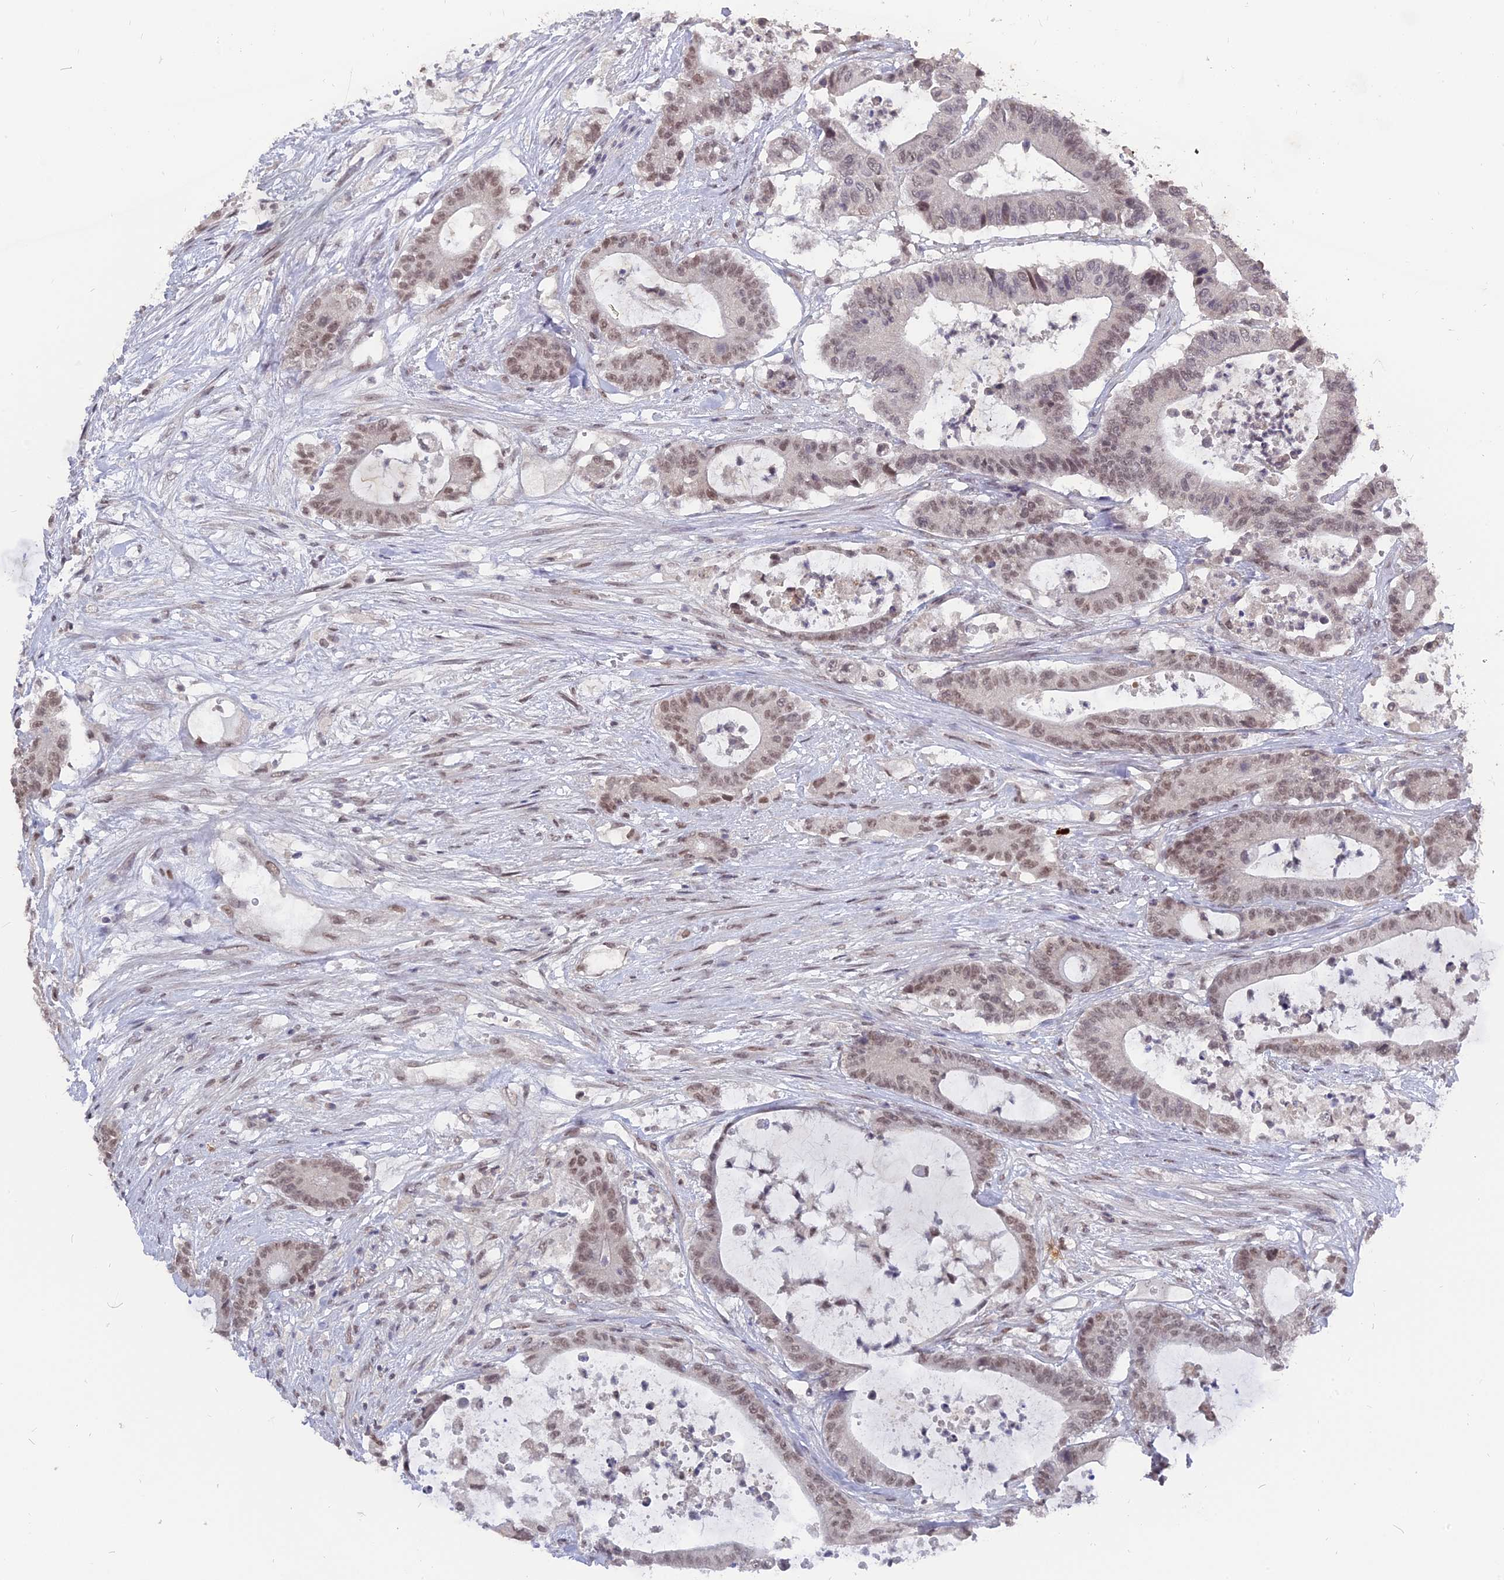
{"staining": {"intensity": "weak", "quantity": ">75%", "location": "nuclear"}, "tissue": "colorectal cancer", "cell_type": "Tumor cells", "image_type": "cancer", "snomed": [{"axis": "morphology", "description": "Adenocarcinoma, NOS"}, {"axis": "topography", "description": "Colon"}], "caption": "Colorectal adenocarcinoma tissue displays weak nuclear positivity in about >75% of tumor cells", "gene": "NR1H3", "patient": {"sex": "female", "age": 84}}